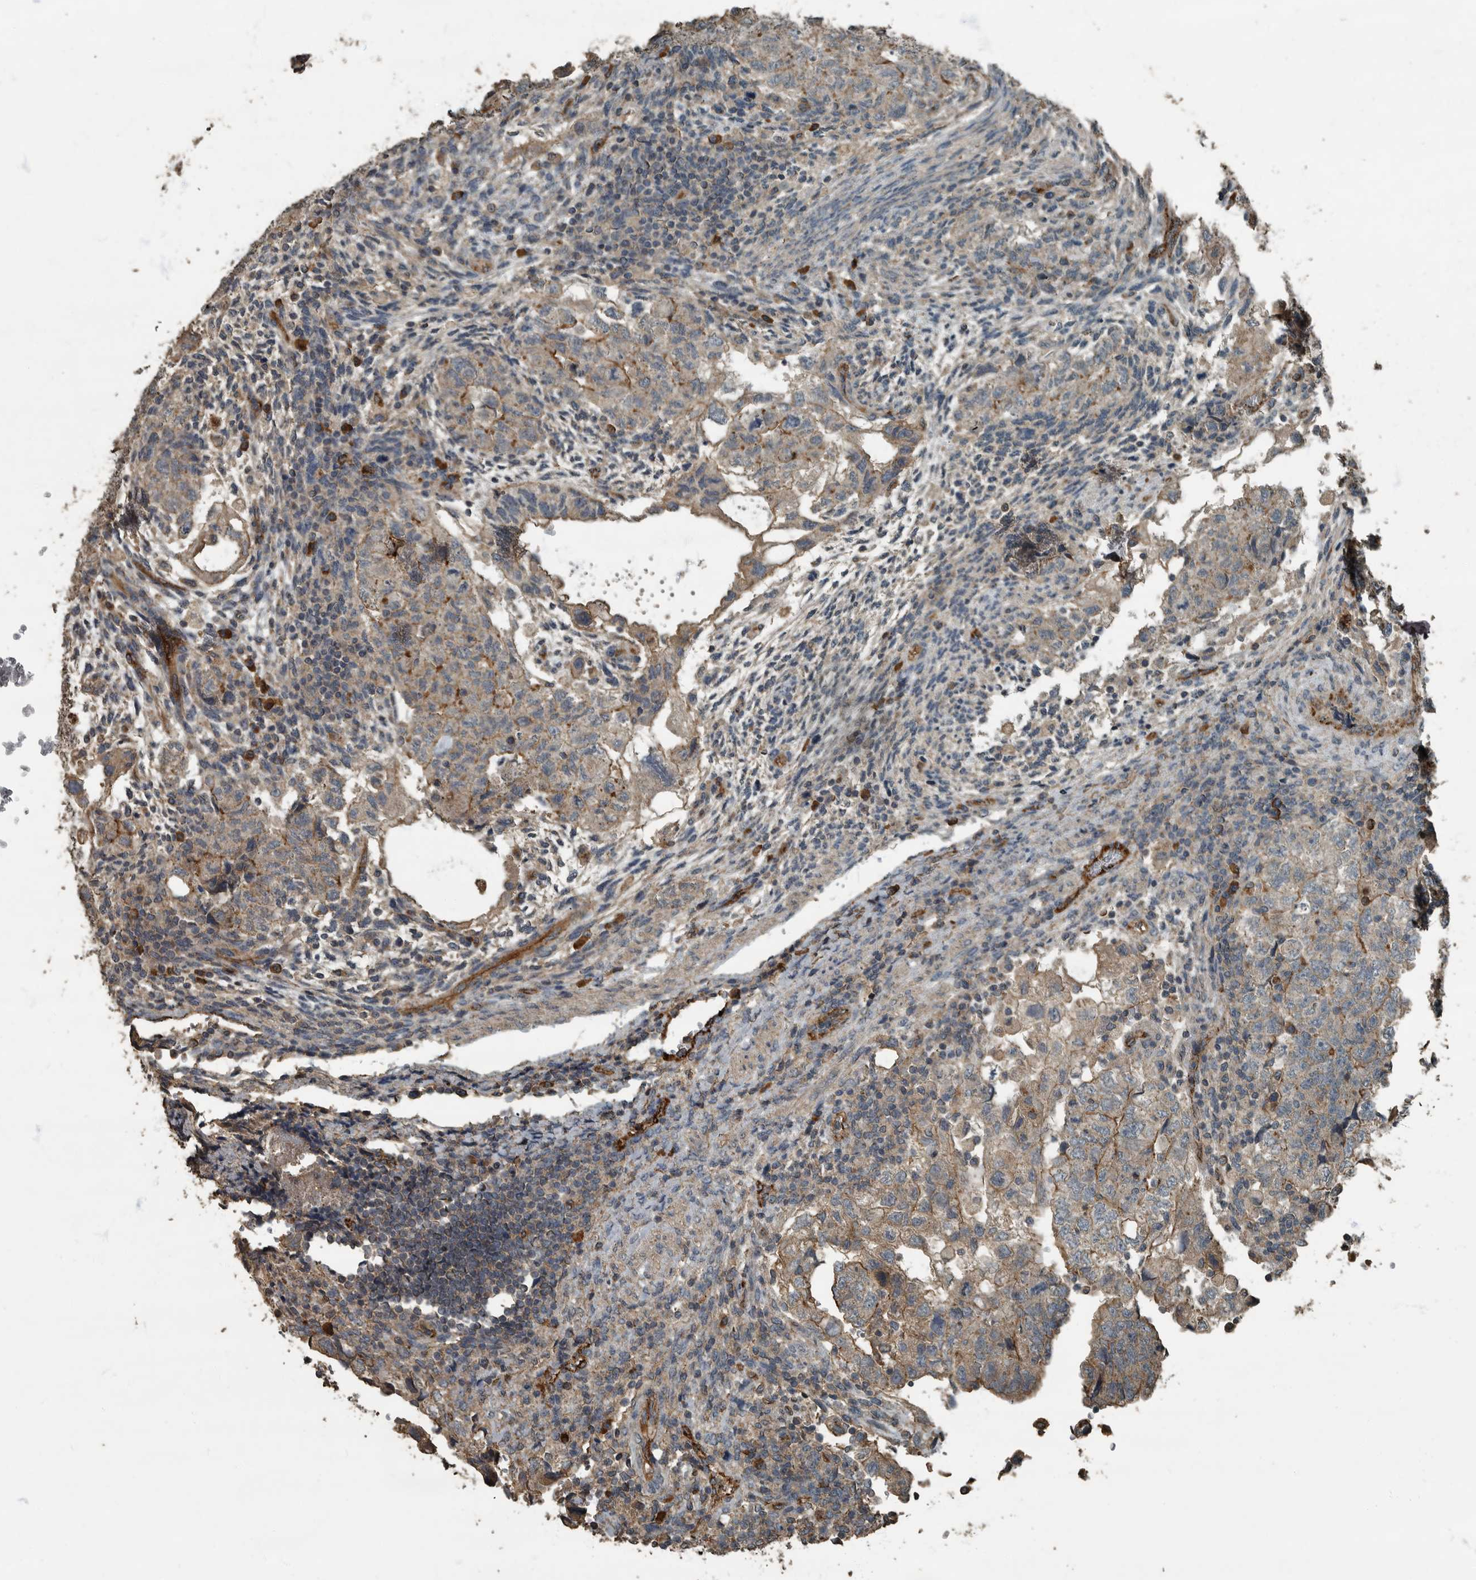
{"staining": {"intensity": "weak", "quantity": "25%-75%", "location": "cytoplasmic/membranous"}, "tissue": "testis cancer", "cell_type": "Tumor cells", "image_type": "cancer", "snomed": [{"axis": "morphology", "description": "Normal tissue, NOS"}, {"axis": "morphology", "description": "Carcinoma, Embryonal, NOS"}, {"axis": "topography", "description": "Testis"}], "caption": "Weak cytoplasmic/membranous staining for a protein is present in about 25%-75% of tumor cells of embryonal carcinoma (testis) using immunohistochemistry (IHC).", "gene": "IL15RA", "patient": {"sex": "male", "age": 36}}